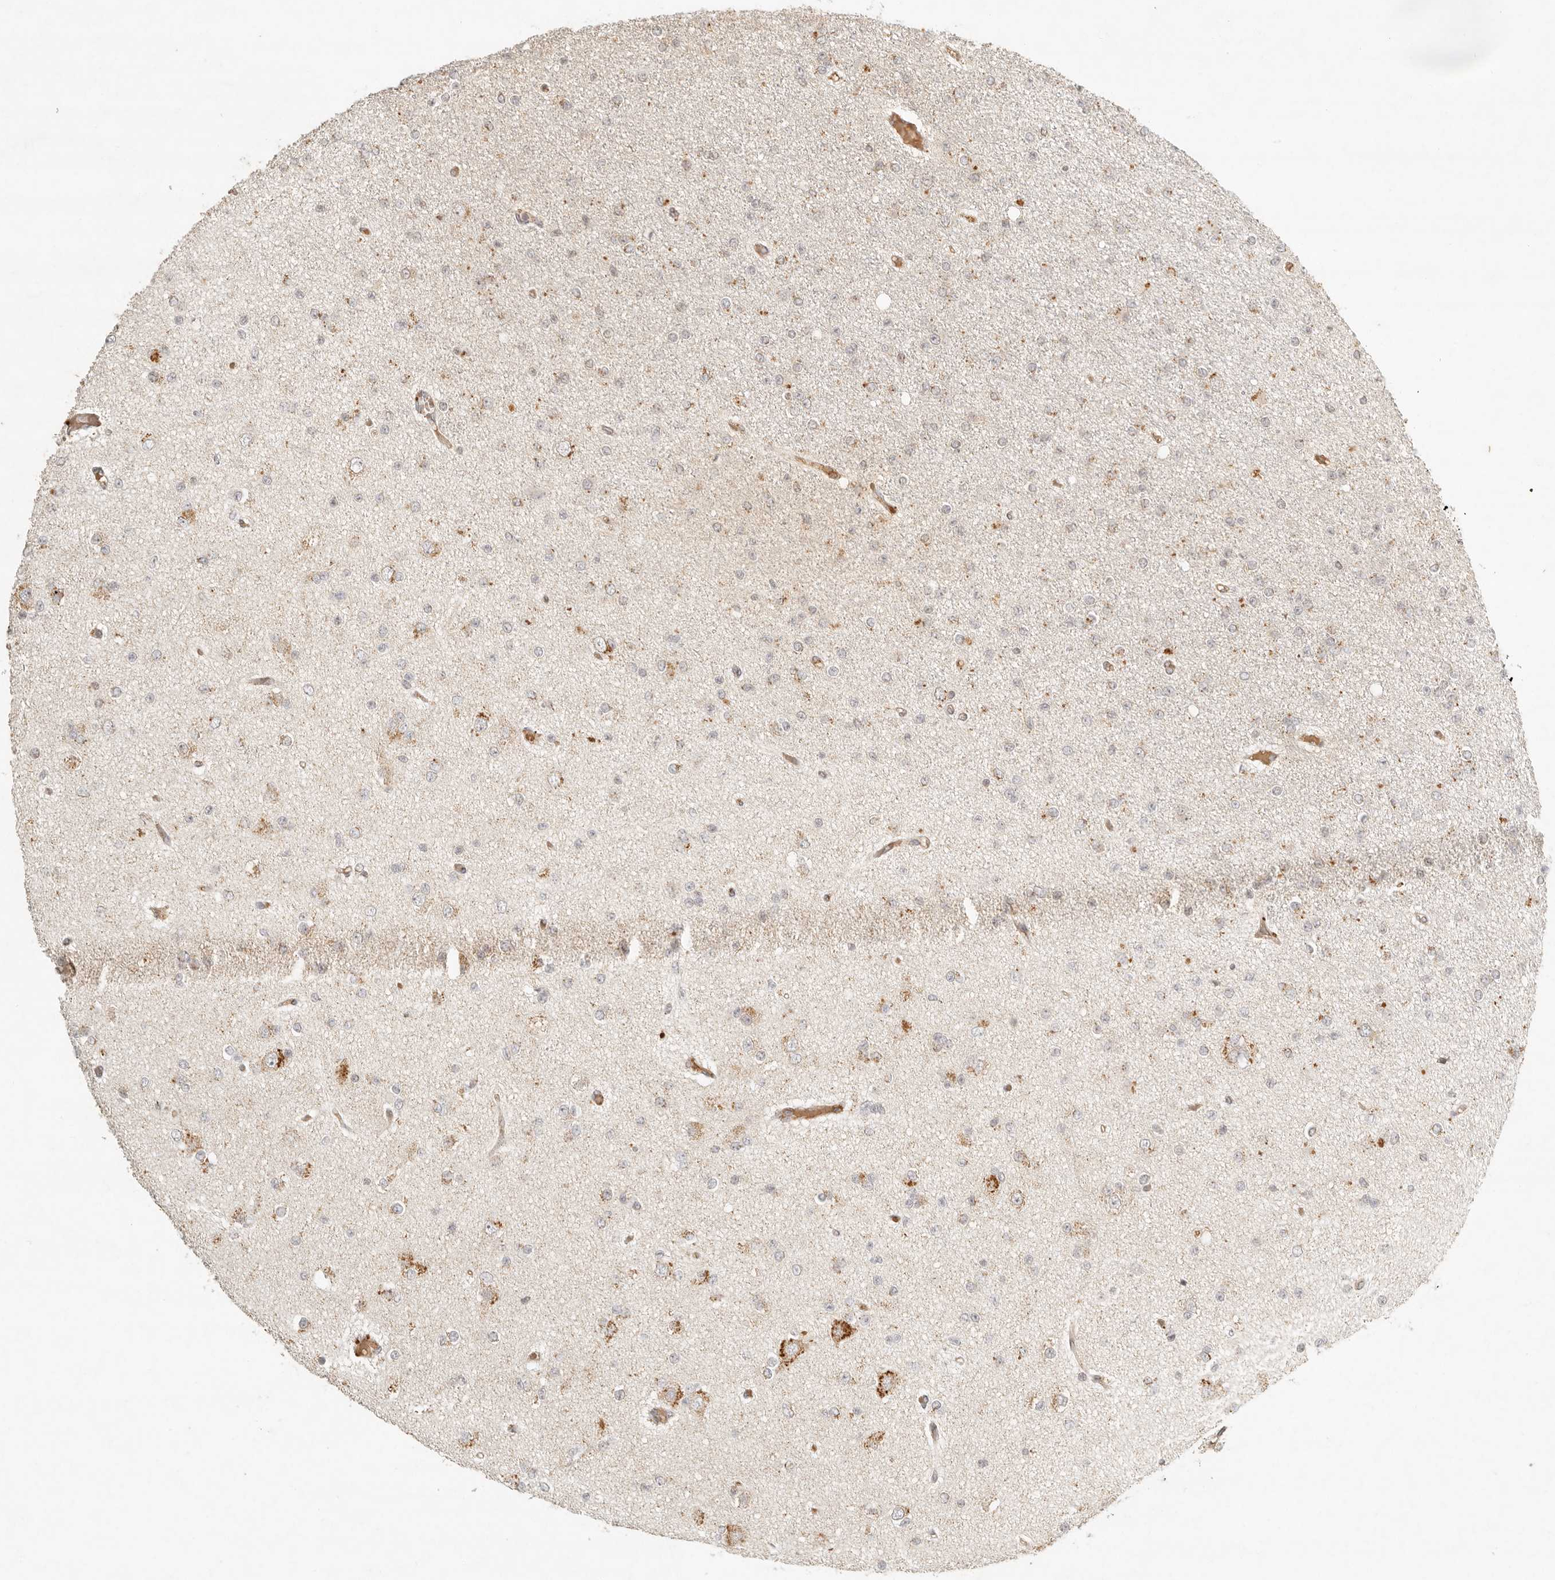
{"staining": {"intensity": "moderate", "quantity": "<25%", "location": "cytoplasmic/membranous"}, "tissue": "glioma", "cell_type": "Tumor cells", "image_type": "cancer", "snomed": [{"axis": "morphology", "description": "Glioma, malignant, Low grade"}, {"axis": "topography", "description": "Brain"}], "caption": "Immunohistochemical staining of human malignant glioma (low-grade) reveals low levels of moderate cytoplasmic/membranous staining in approximately <25% of tumor cells.", "gene": "MRPL55", "patient": {"sex": "female", "age": 22}}